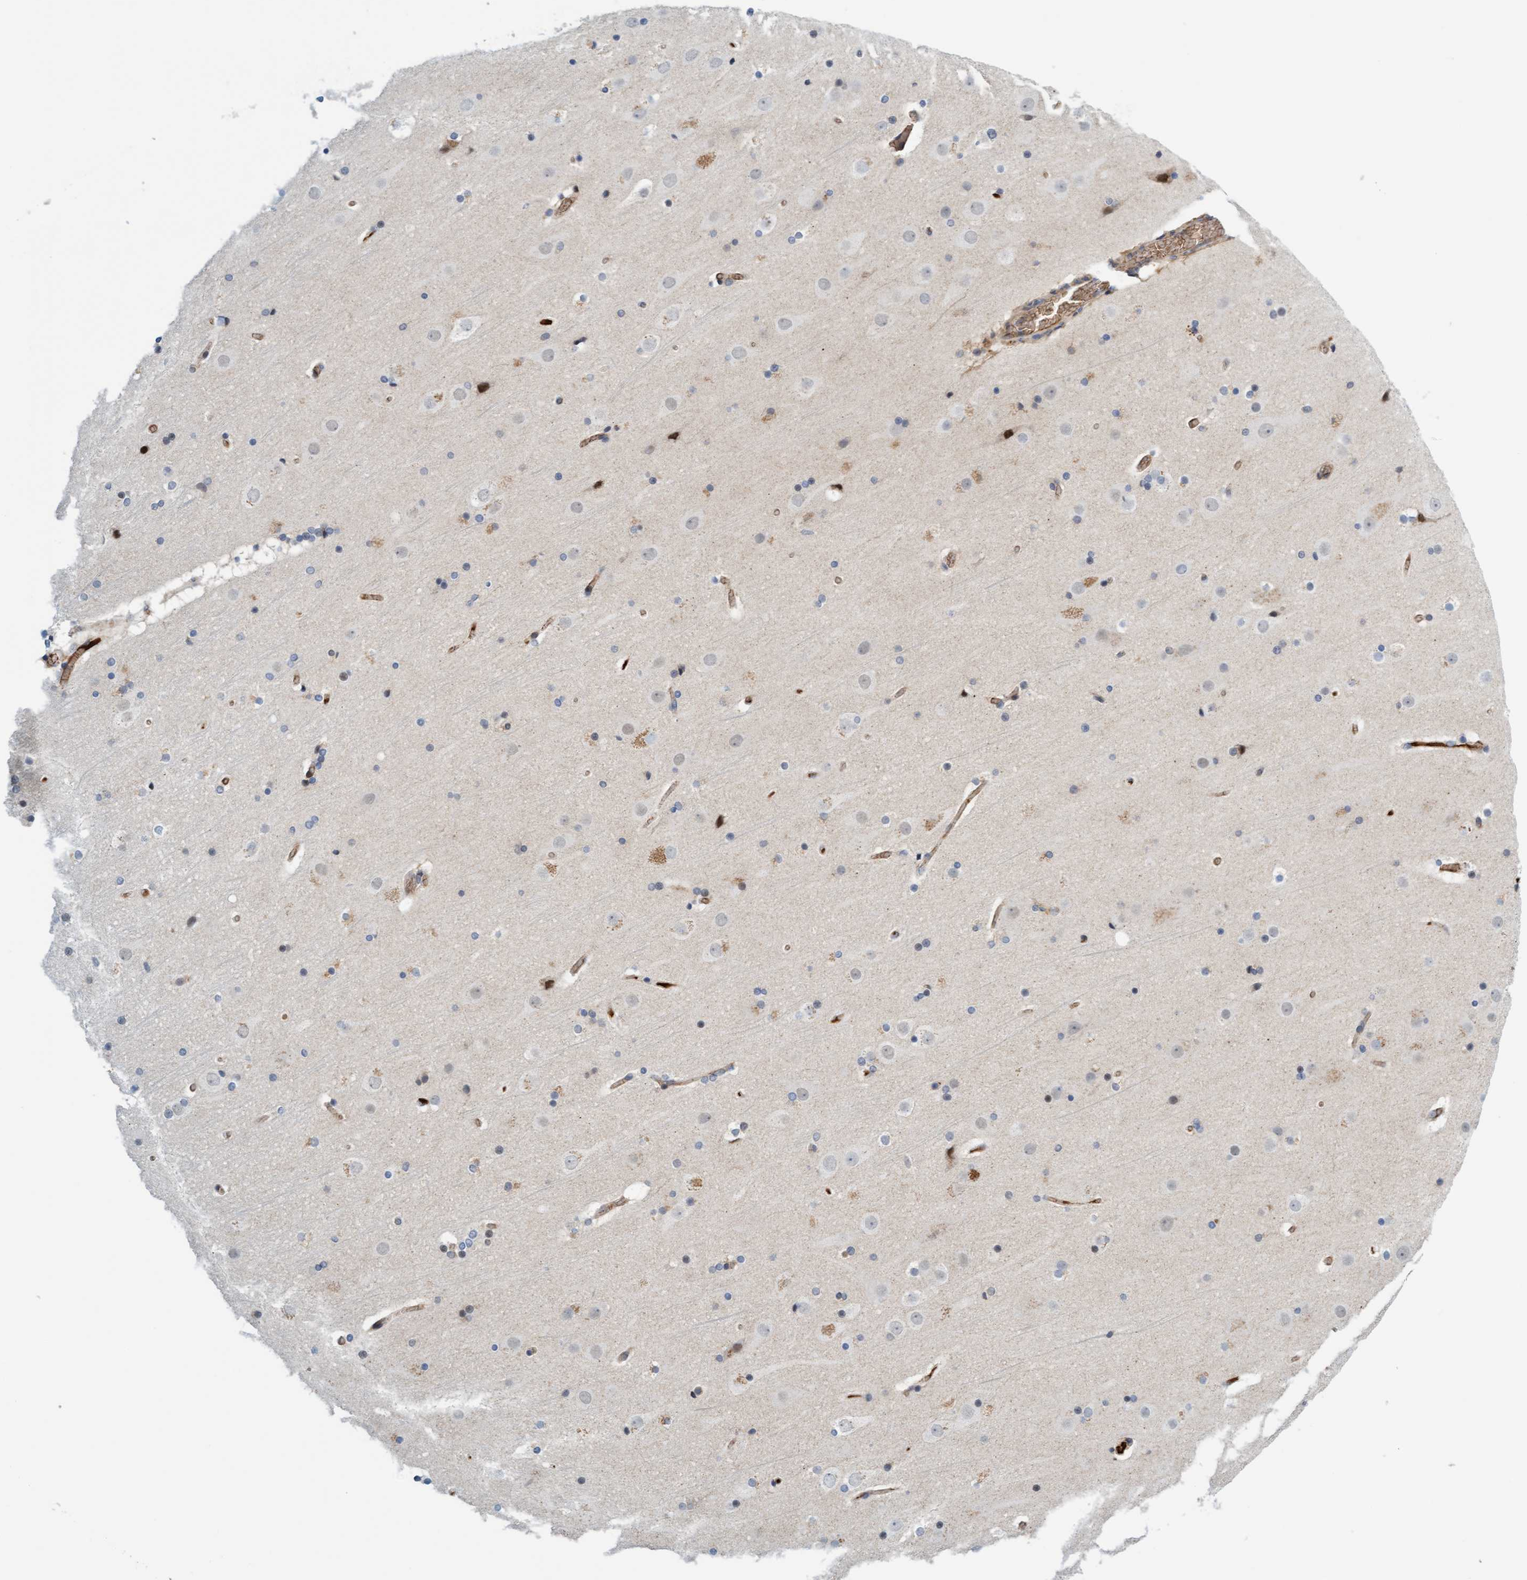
{"staining": {"intensity": "moderate", "quantity": ">75%", "location": "cytoplasmic/membranous"}, "tissue": "cerebral cortex", "cell_type": "Endothelial cells", "image_type": "normal", "snomed": [{"axis": "morphology", "description": "Normal tissue, NOS"}, {"axis": "topography", "description": "Cerebral cortex"}], "caption": "Immunohistochemical staining of normal cerebral cortex displays medium levels of moderate cytoplasmic/membranous staining in approximately >75% of endothelial cells. (DAB IHC with brightfield microscopy, high magnification).", "gene": "EIF4EBP1", "patient": {"sex": "male", "age": 57}}